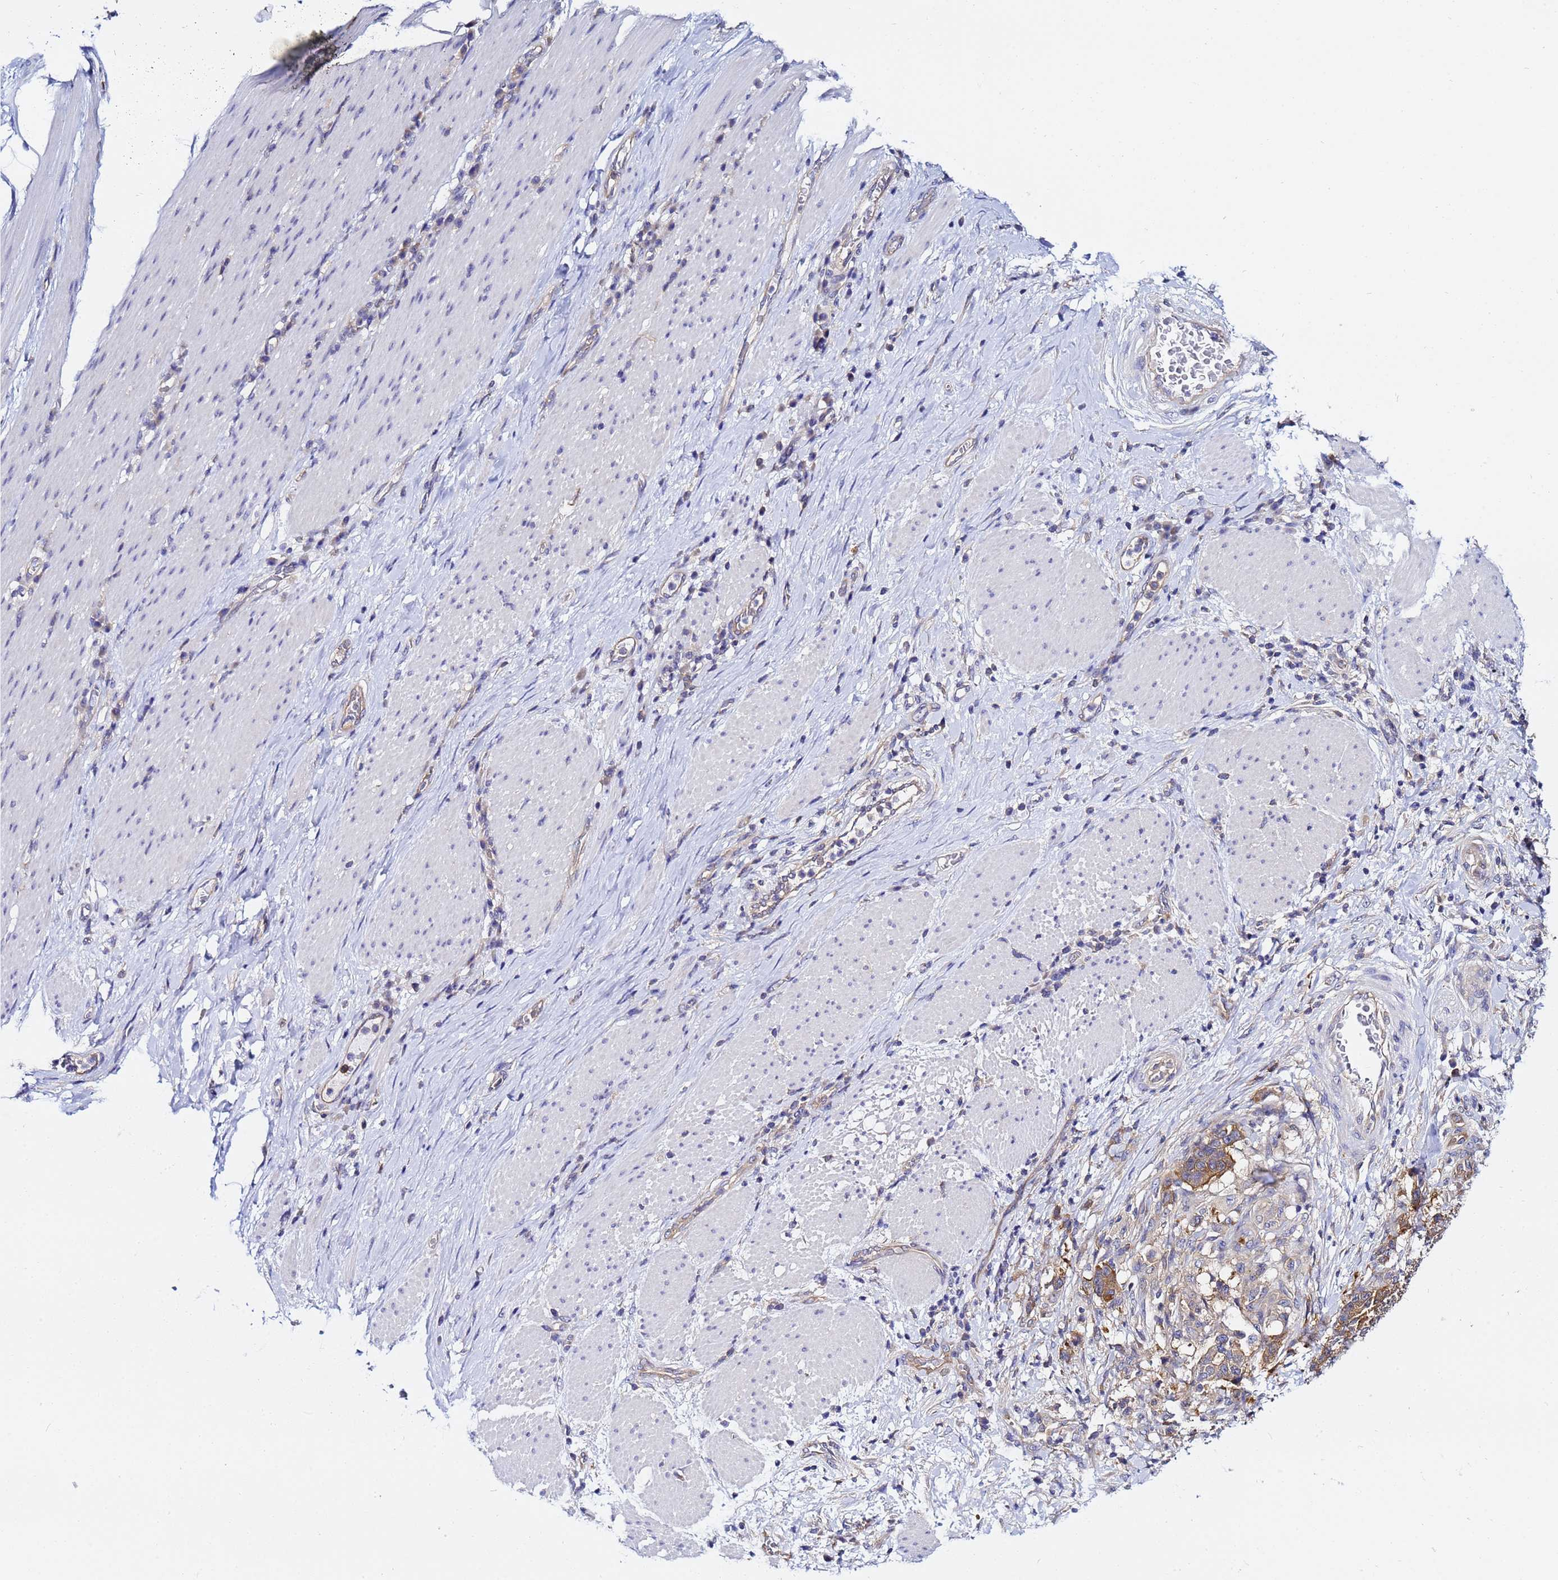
{"staining": {"intensity": "moderate", "quantity": "25%-75%", "location": "cytoplasmic/membranous"}, "tissue": "stomach cancer", "cell_type": "Tumor cells", "image_type": "cancer", "snomed": [{"axis": "morphology", "description": "Normal tissue, NOS"}, {"axis": "morphology", "description": "Adenocarcinoma, NOS"}, {"axis": "topography", "description": "Stomach"}], "caption": "High-magnification brightfield microscopy of stomach cancer (adenocarcinoma) stained with DAB (3,3'-diaminobenzidine) (brown) and counterstained with hematoxylin (blue). tumor cells exhibit moderate cytoplasmic/membranous positivity is present in approximately25%-75% of cells.", "gene": "LENG1", "patient": {"sex": "female", "age": 64}}